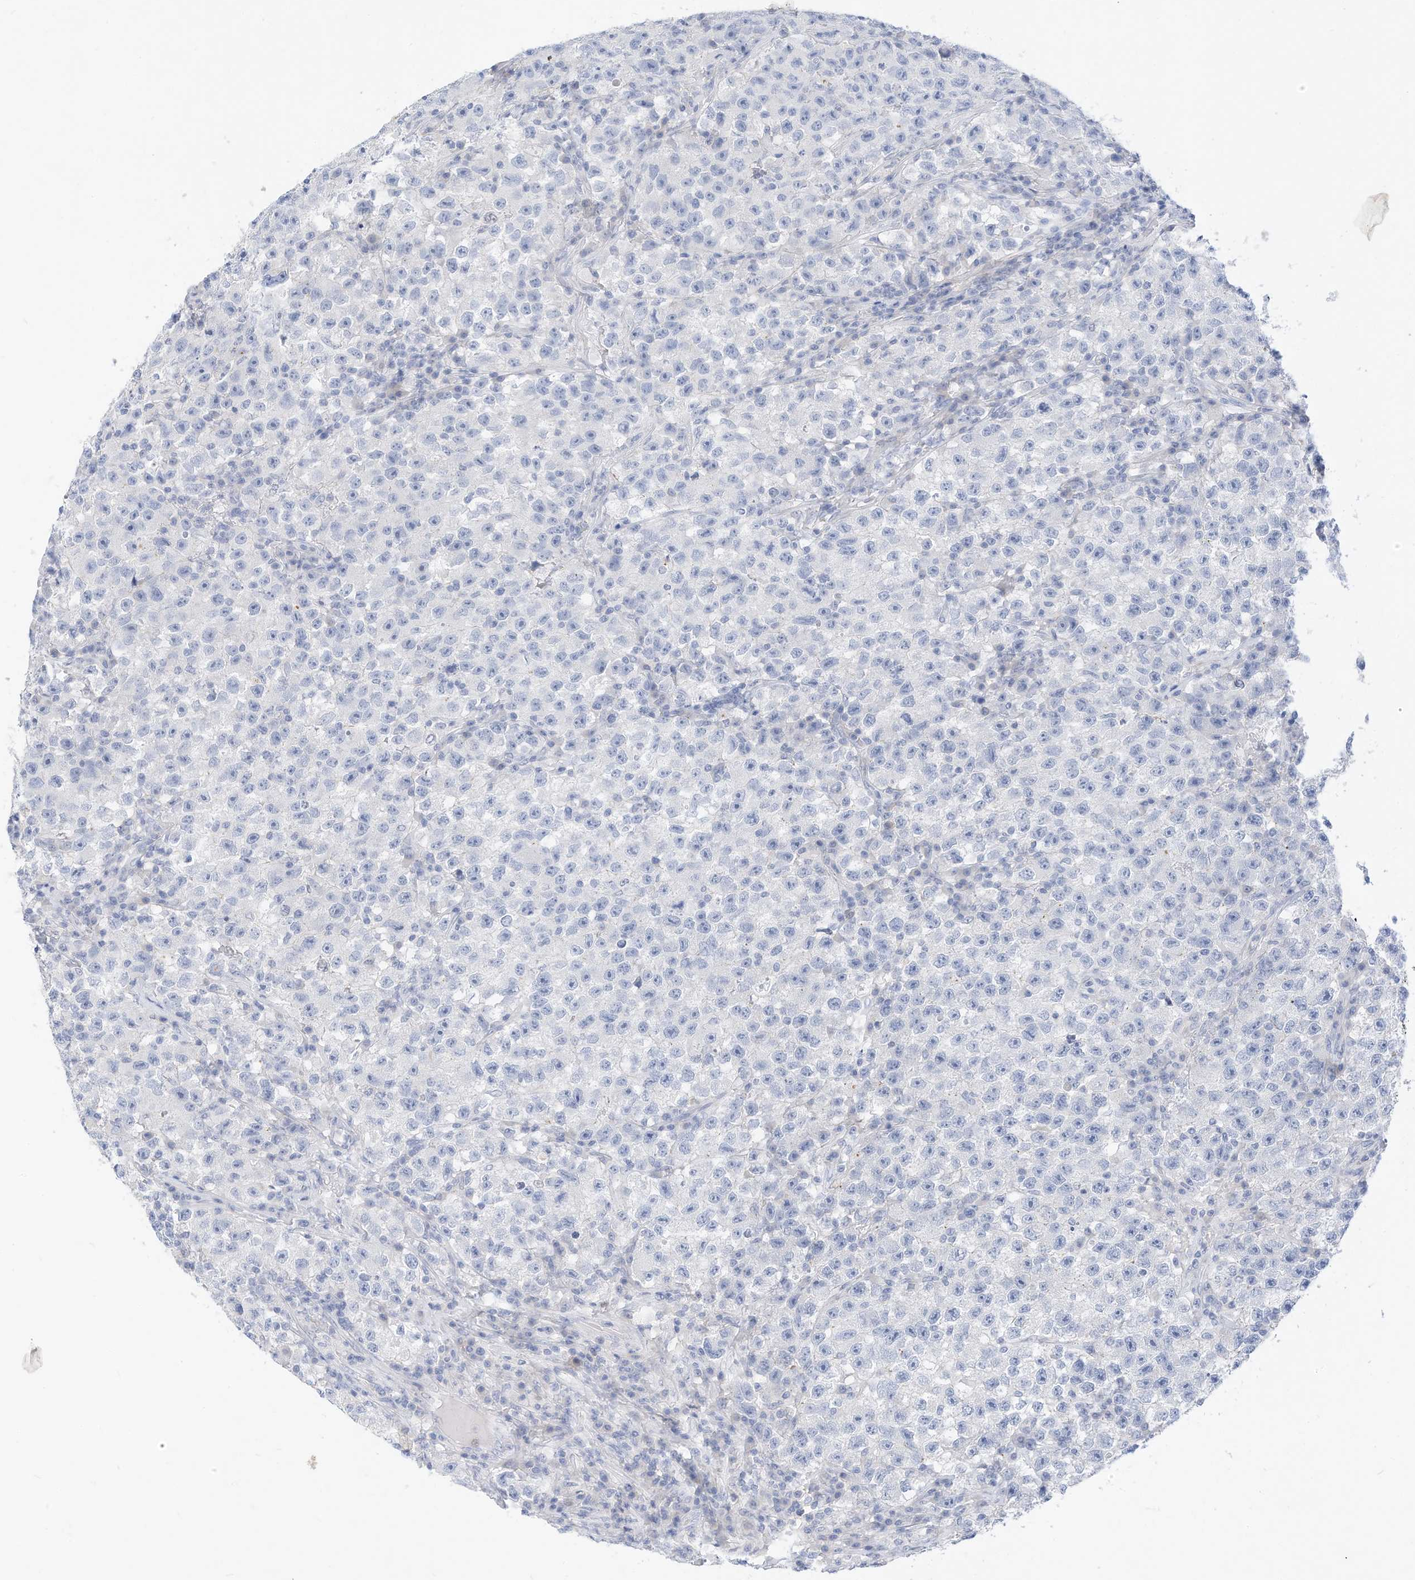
{"staining": {"intensity": "negative", "quantity": "none", "location": "none"}, "tissue": "testis cancer", "cell_type": "Tumor cells", "image_type": "cancer", "snomed": [{"axis": "morphology", "description": "Seminoma, NOS"}, {"axis": "topography", "description": "Testis"}], "caption": "A high-resolution image shows IHC staining of testis seminoma, which shows no significant staining in tumor cells. Nuclei are stained in blue.", "gene": "SPOCD1", "patient": {"sex": "male", "age": 22}}